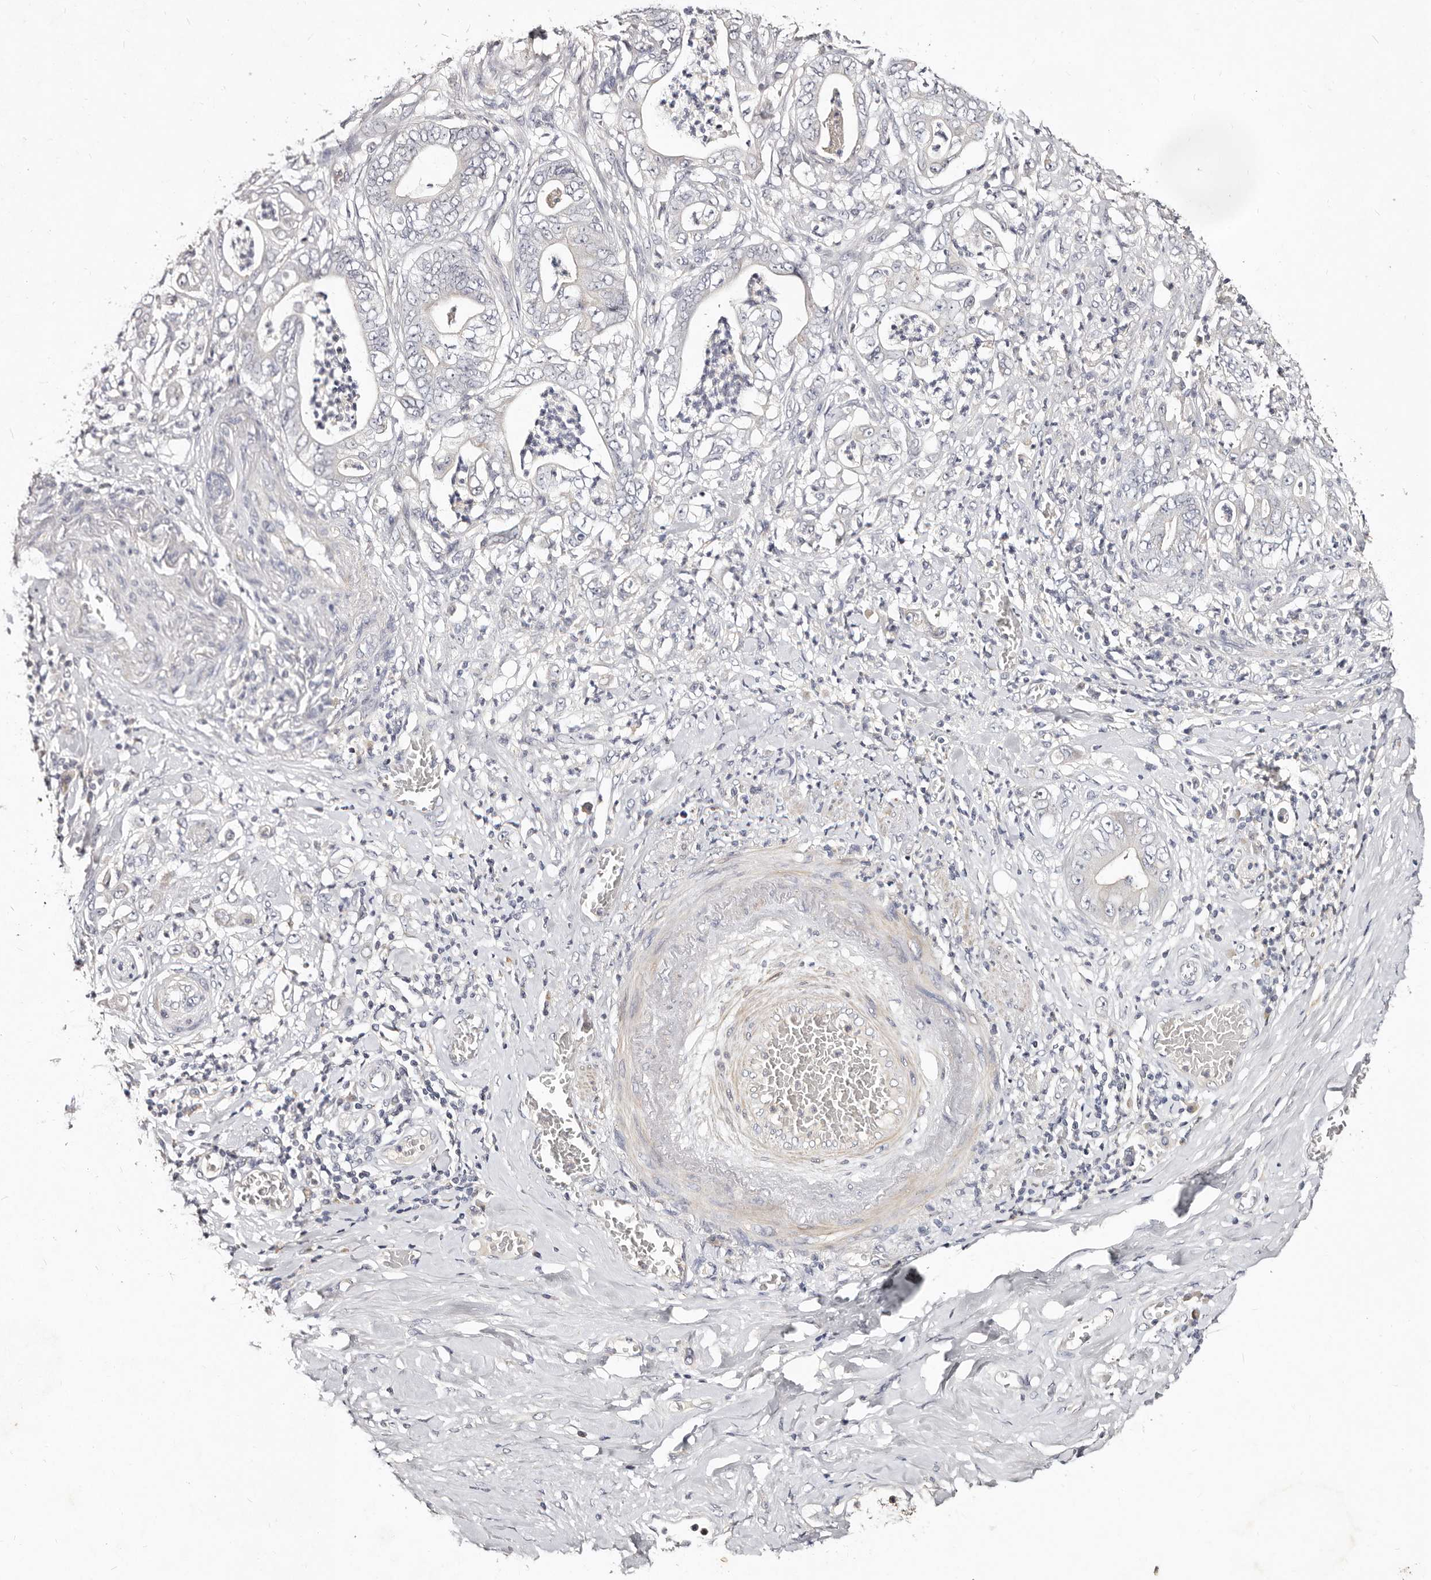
{"staining": {"intensity": "negative", "quantity": "none", "location": "none"}, "tissue": "stomach cancer", "cell_type": "Tumor cells", "image_type": "cancer", "snomed": [{"axis": "morphology", "description": "Adenocarcinoma, NOS"}, {"axis": "topography", "description": "Stomach"}], "caption": "Image shows no significant protein staining in tumor cells of stomach cancer (adenocarcinoma).", "gene": "MRPS33", "patient": {"sex": "female", "age": 73}}